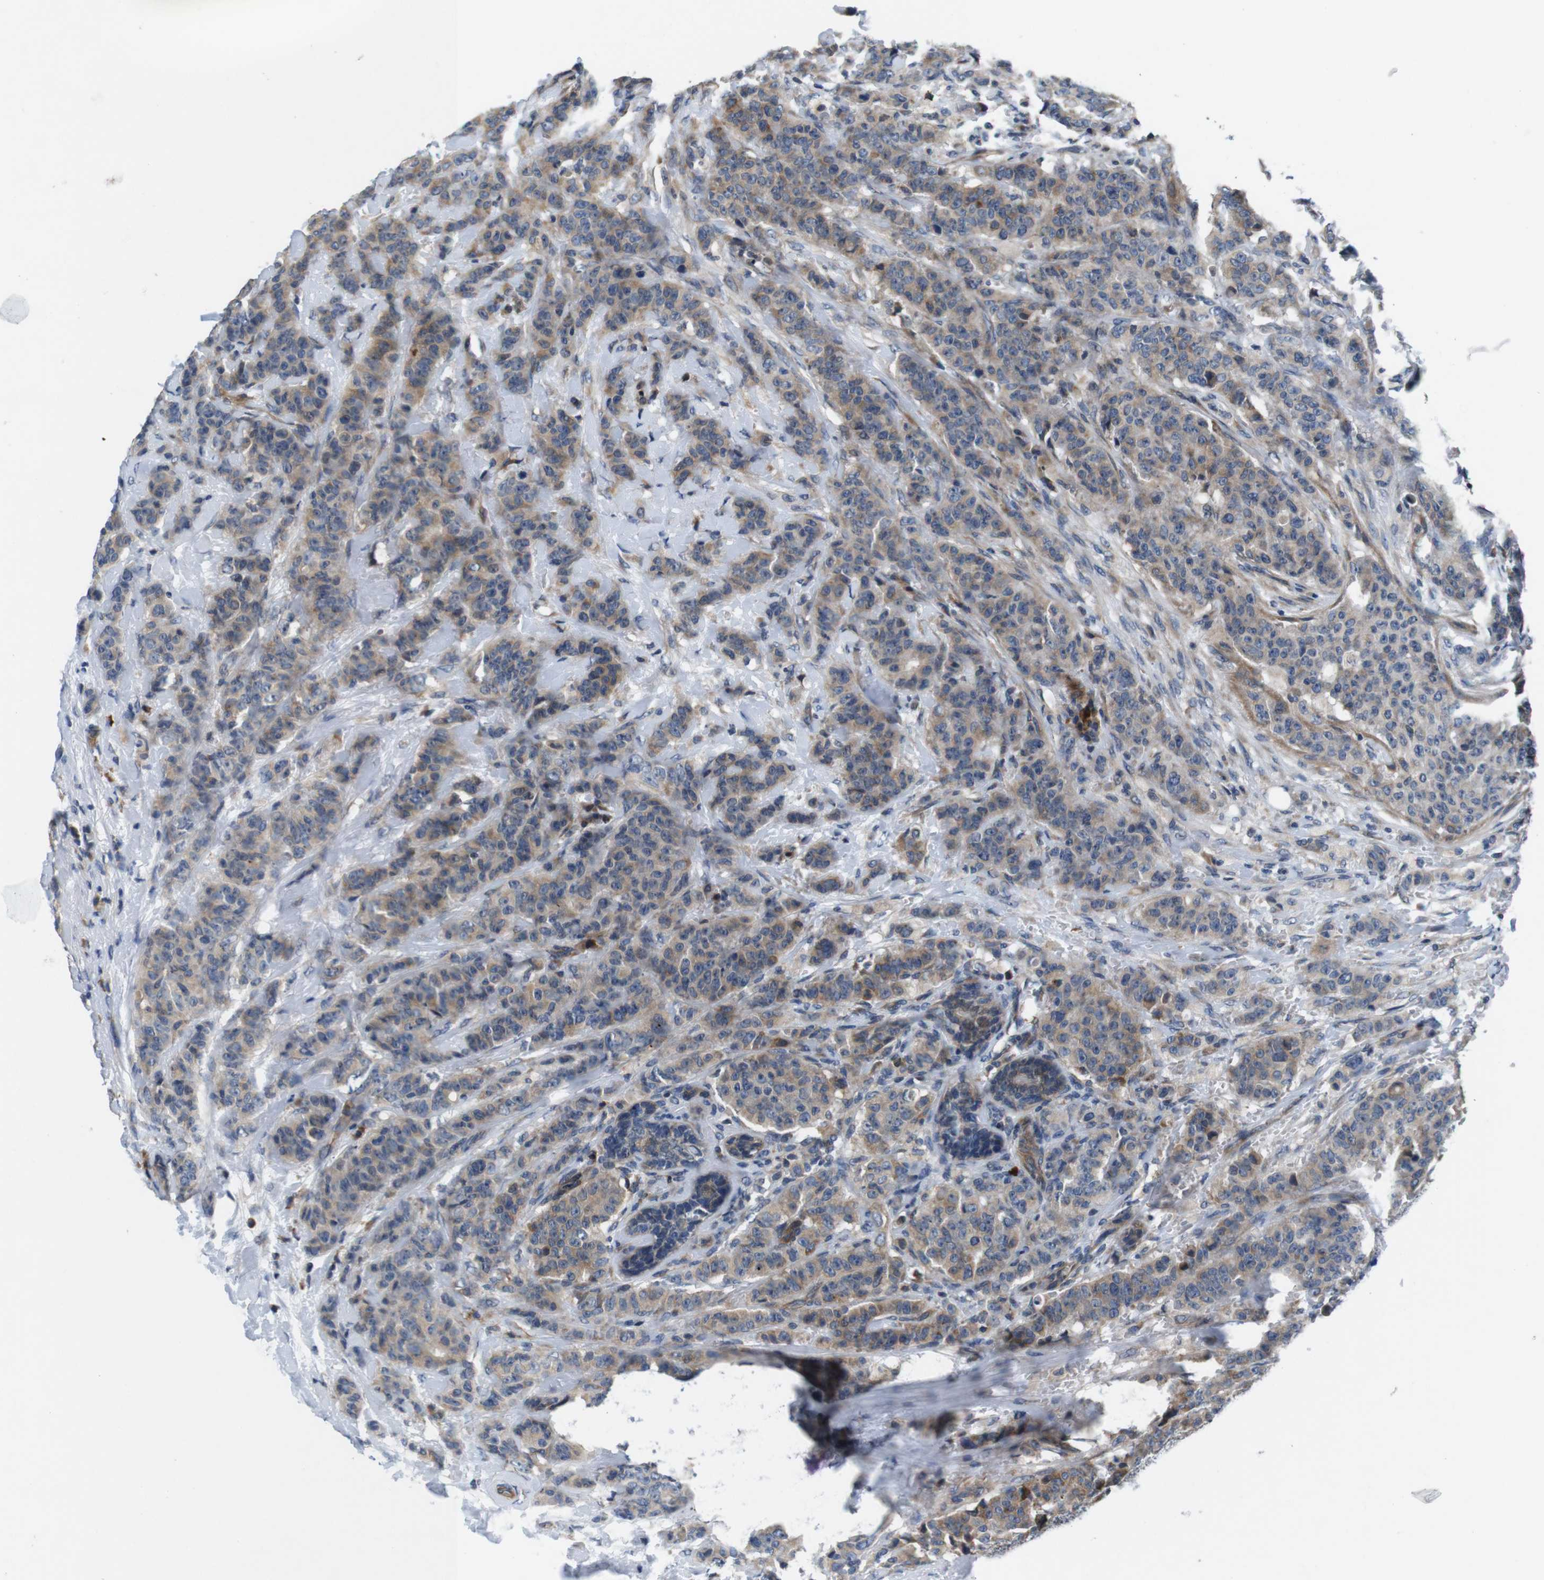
{"staining": {"intensity": "moderate", "quantity": ">75%", "location": "cytoplasmic/membranous"}, "tissue": "breast cancer", "cell_type": "Tumor cells", "image_type": "cancer", "snomed": [{"axis": "morphology", "description": "Normal tissue, NOS"}, {"axis": "morphology", "description": "Duct carcinoma"}, {"axis": "topography", "description": "Breast"}], "caption": "This image reveals intraductal carcinoma (breast) stained with IHC to label a protein in brown. The cytoplasmic/membranous of tumor cells show moderate positivity for the protein. Nuclei are counter-stained blue.", "gene": "JAK1", "patient": {"sex": "female", "age": 40}}